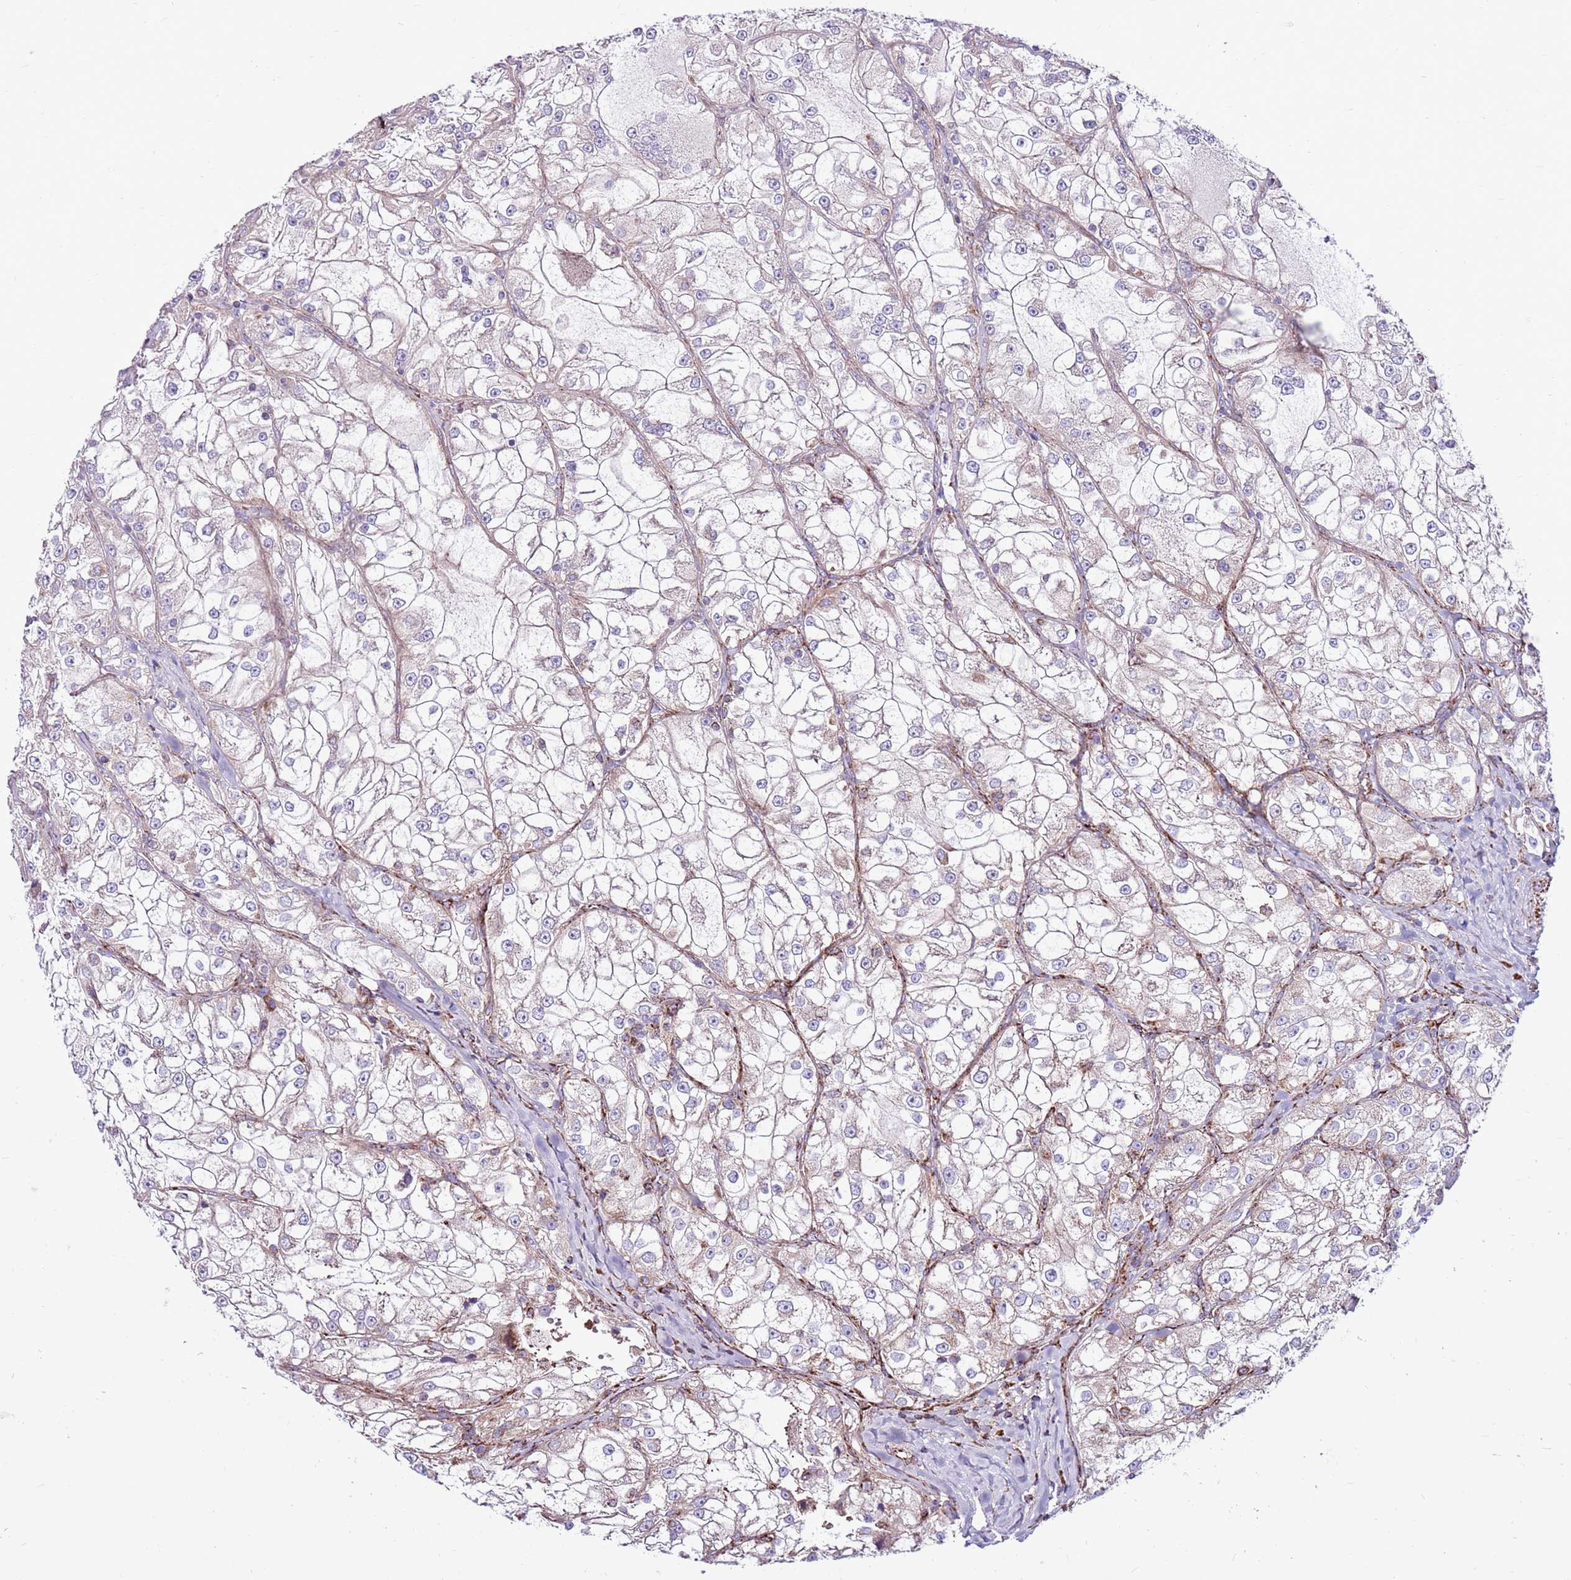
{"staining": {"intensity": "weak", "quantity": "<25%", "location": "cytoplasmic/membranous"}, "tissue": "renal cancer", "cell_type": "Tumor cells", "image_type": "cancer", "snomed": [{"axis": "morphology", "description": "Adenocarcinoma, NOS"}, {"axis": "topography", "description": "Kidney"}], "caption": "A micrograph of human renal cancer (adenocarcinoma) is negative for staining in tumor cells. (Brightfield microscopy of DAB immunohistochemistry (IHC) at high magnification).", "gene": "HECTD4", "patient": {"sex": "female", "age": 72}}